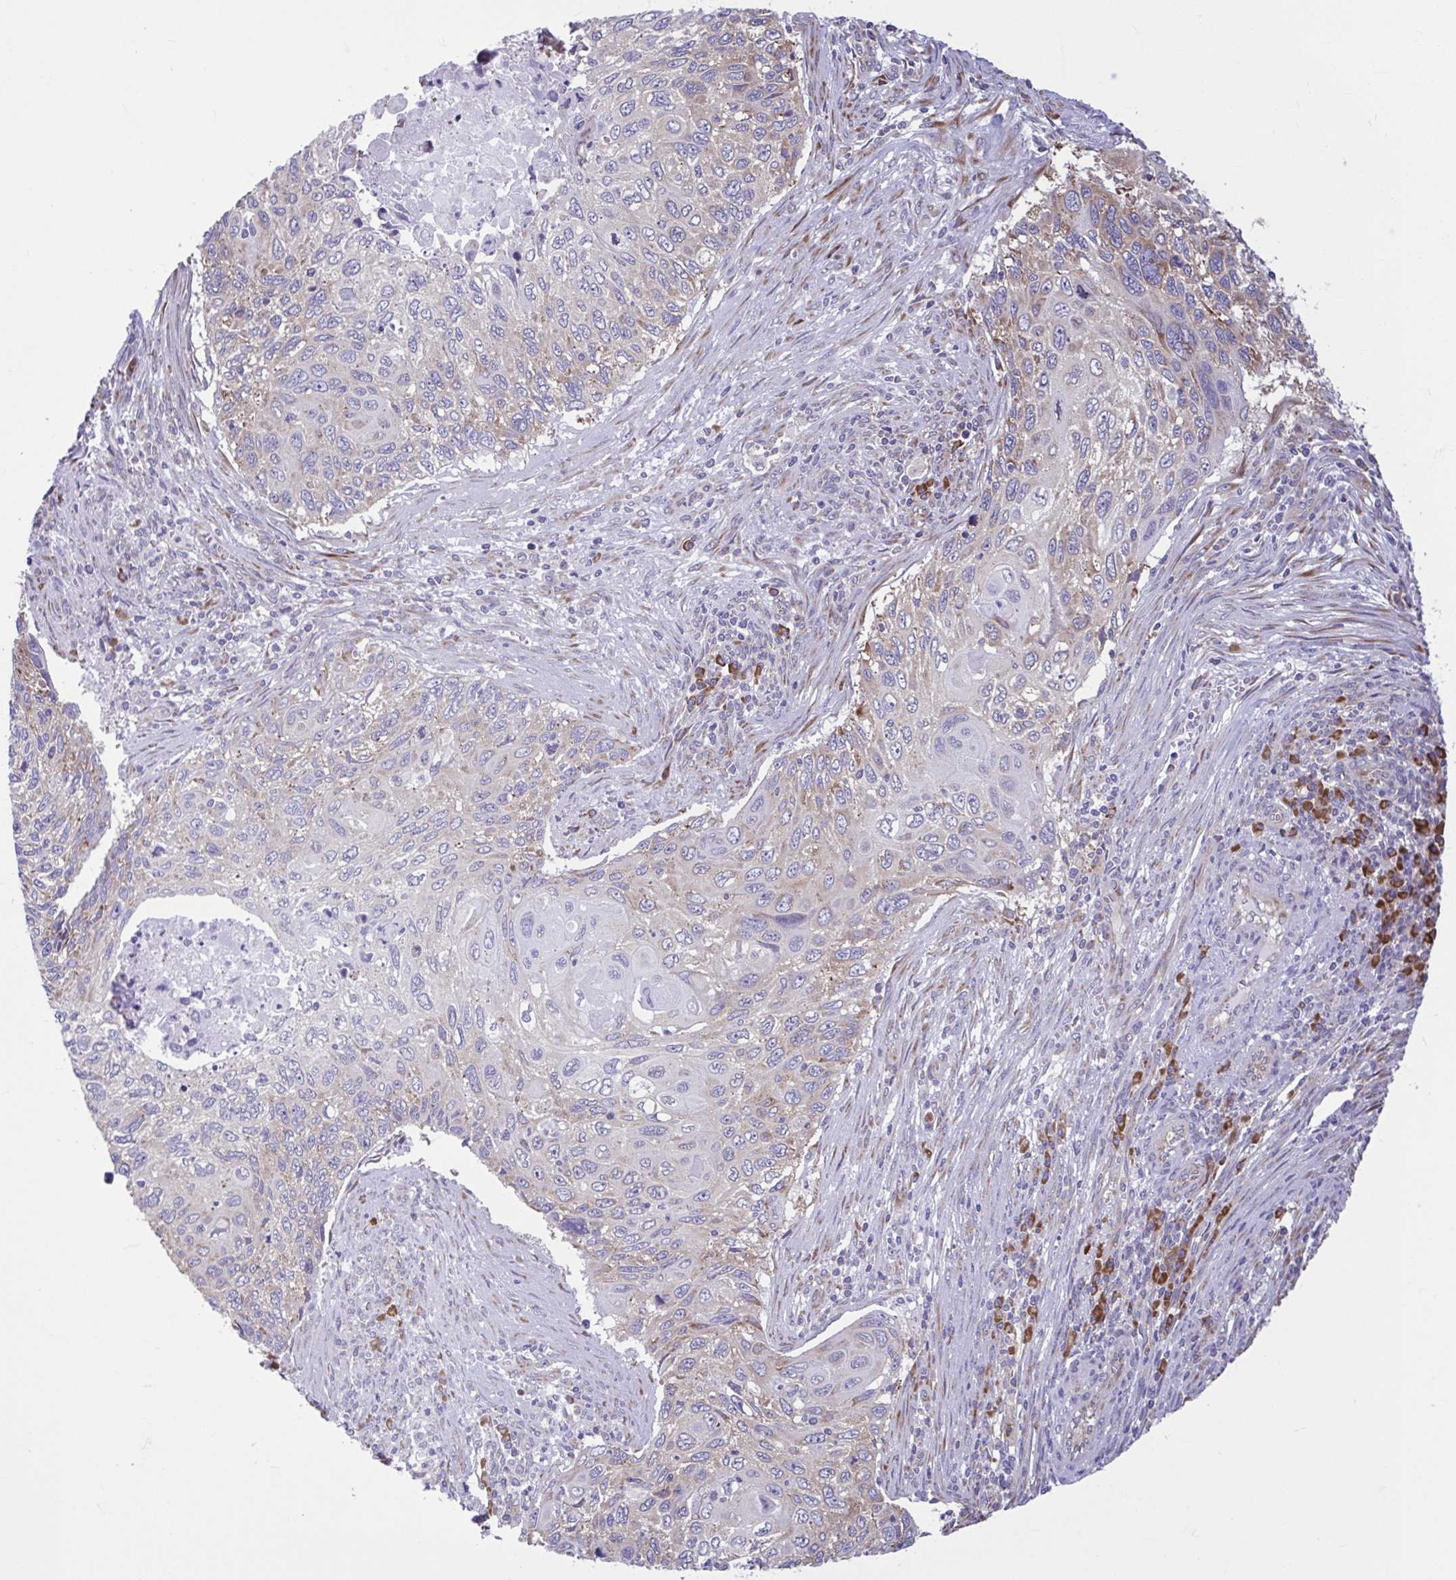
{"staining": {"intensity": "weak", "quantity": "25%-75%", "location": "cytoplasmic/membranous"}, "tissue": "cervical cancer", "cell_type": "Tumor cells", "image_type": "cancer", "snomed": [{"axis": "morphology", "description": "Squamous cell carcinoma, NOS"}, {"axis": "topography", "description": "Cervix"}], "caption": "Protein staining exhibits weak cytoplasmic/membranous staining in approximately 25%-75% of tumor cells in cervical squamous cell carcinoma. (IHC, brightfield microscopy, high magnification).", "gene": "RPS16", "patient": {"sex": "female", "age": 70}}